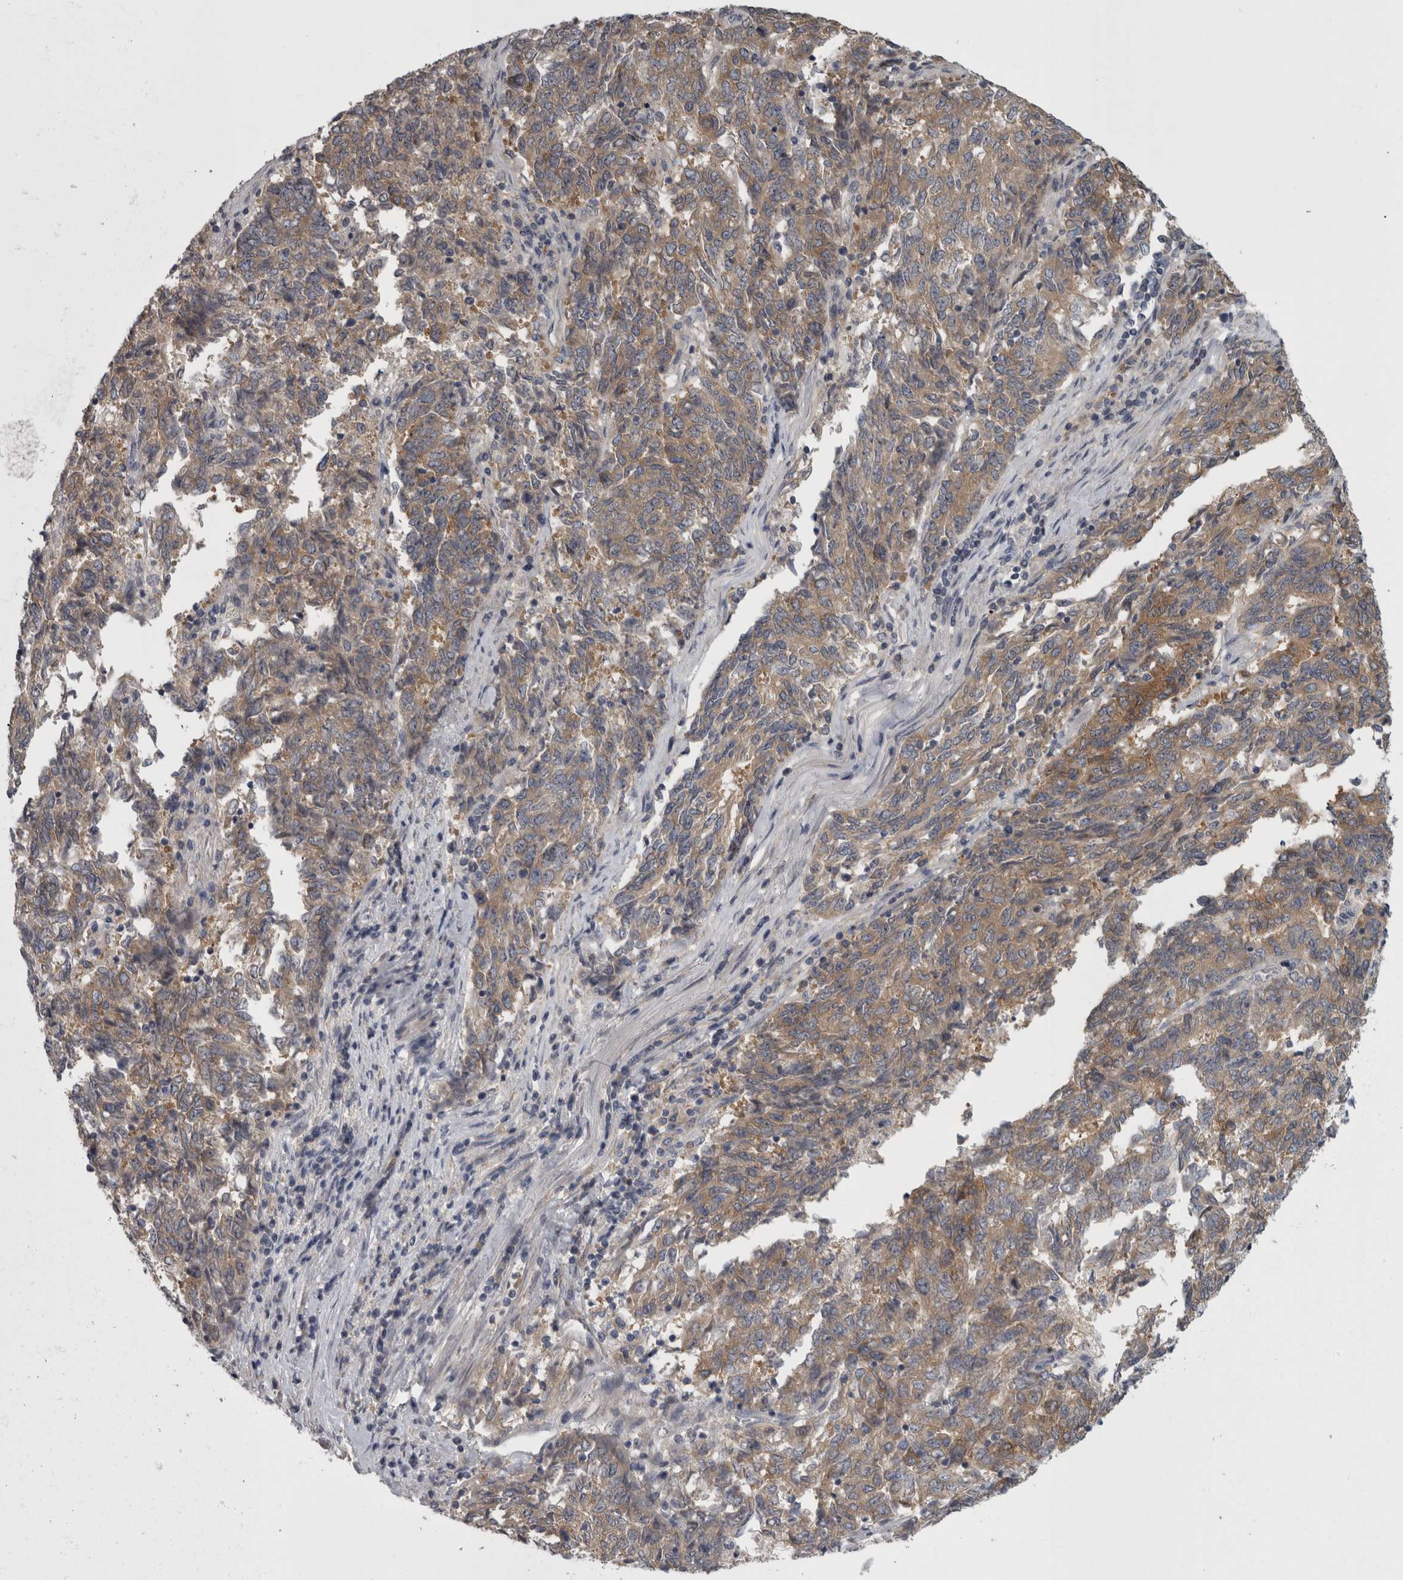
{"staining": {"intensity": "weak", "quantity": ">75%", "location": "cytoplasmic/membranous"}, "tissue": "endometrial cancer", "cell_type": "Tumor cells", "image_type": "cancer", "snomed": [{"axis": "morphology", "description": "Adenocarcinoma, NOS"}, {"axis": "topography", "description": "Endometrium"}], "caption": "A photomicrograph of endometrial adenocarcinoma stained for a protein displays weak cytoplasmic/membranous brown staining in tumor cells. Nuclei are stained in blue.", "gene": "PRKCI", "patient": {"sex": "female", "age": 80}}